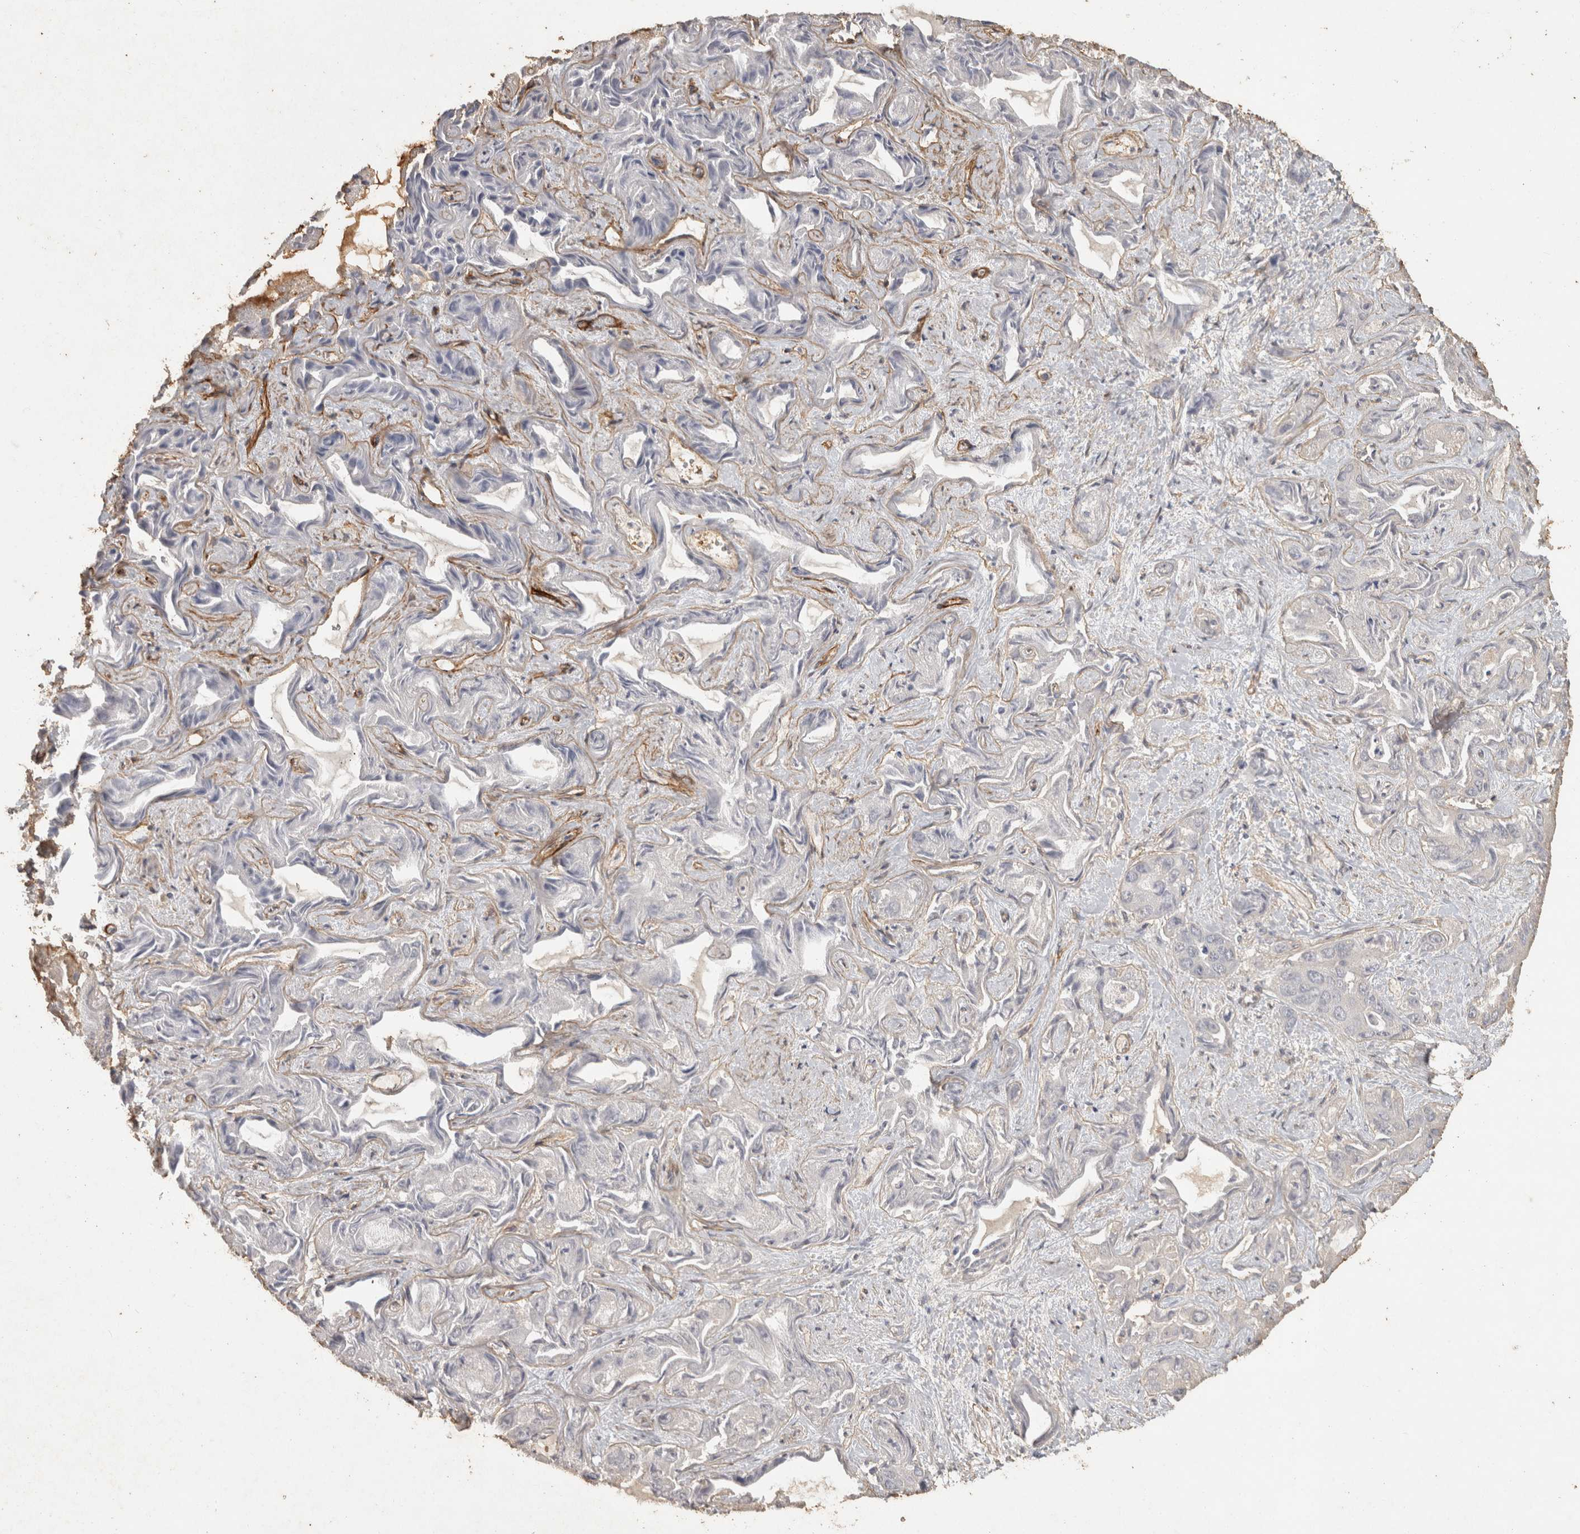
{"staining": {"intensity": "weak", "quantity": "<25%", "location": "cytoplasmic/membranous"}, "tissue": "liver cancer", "cell_type": "Tumor cells", "image_type": "cancer", "snomed": [{"axis": "morphology", "description": "Cholangiocarcinoma"}, {"axis": "topography", "description": "Liver"}], "caption": "Immunohistochemistry of human liver cancer shows no staining in tumor cells.", "gene": "OSTN", "patient": {"sex": "female", "age": 52}}